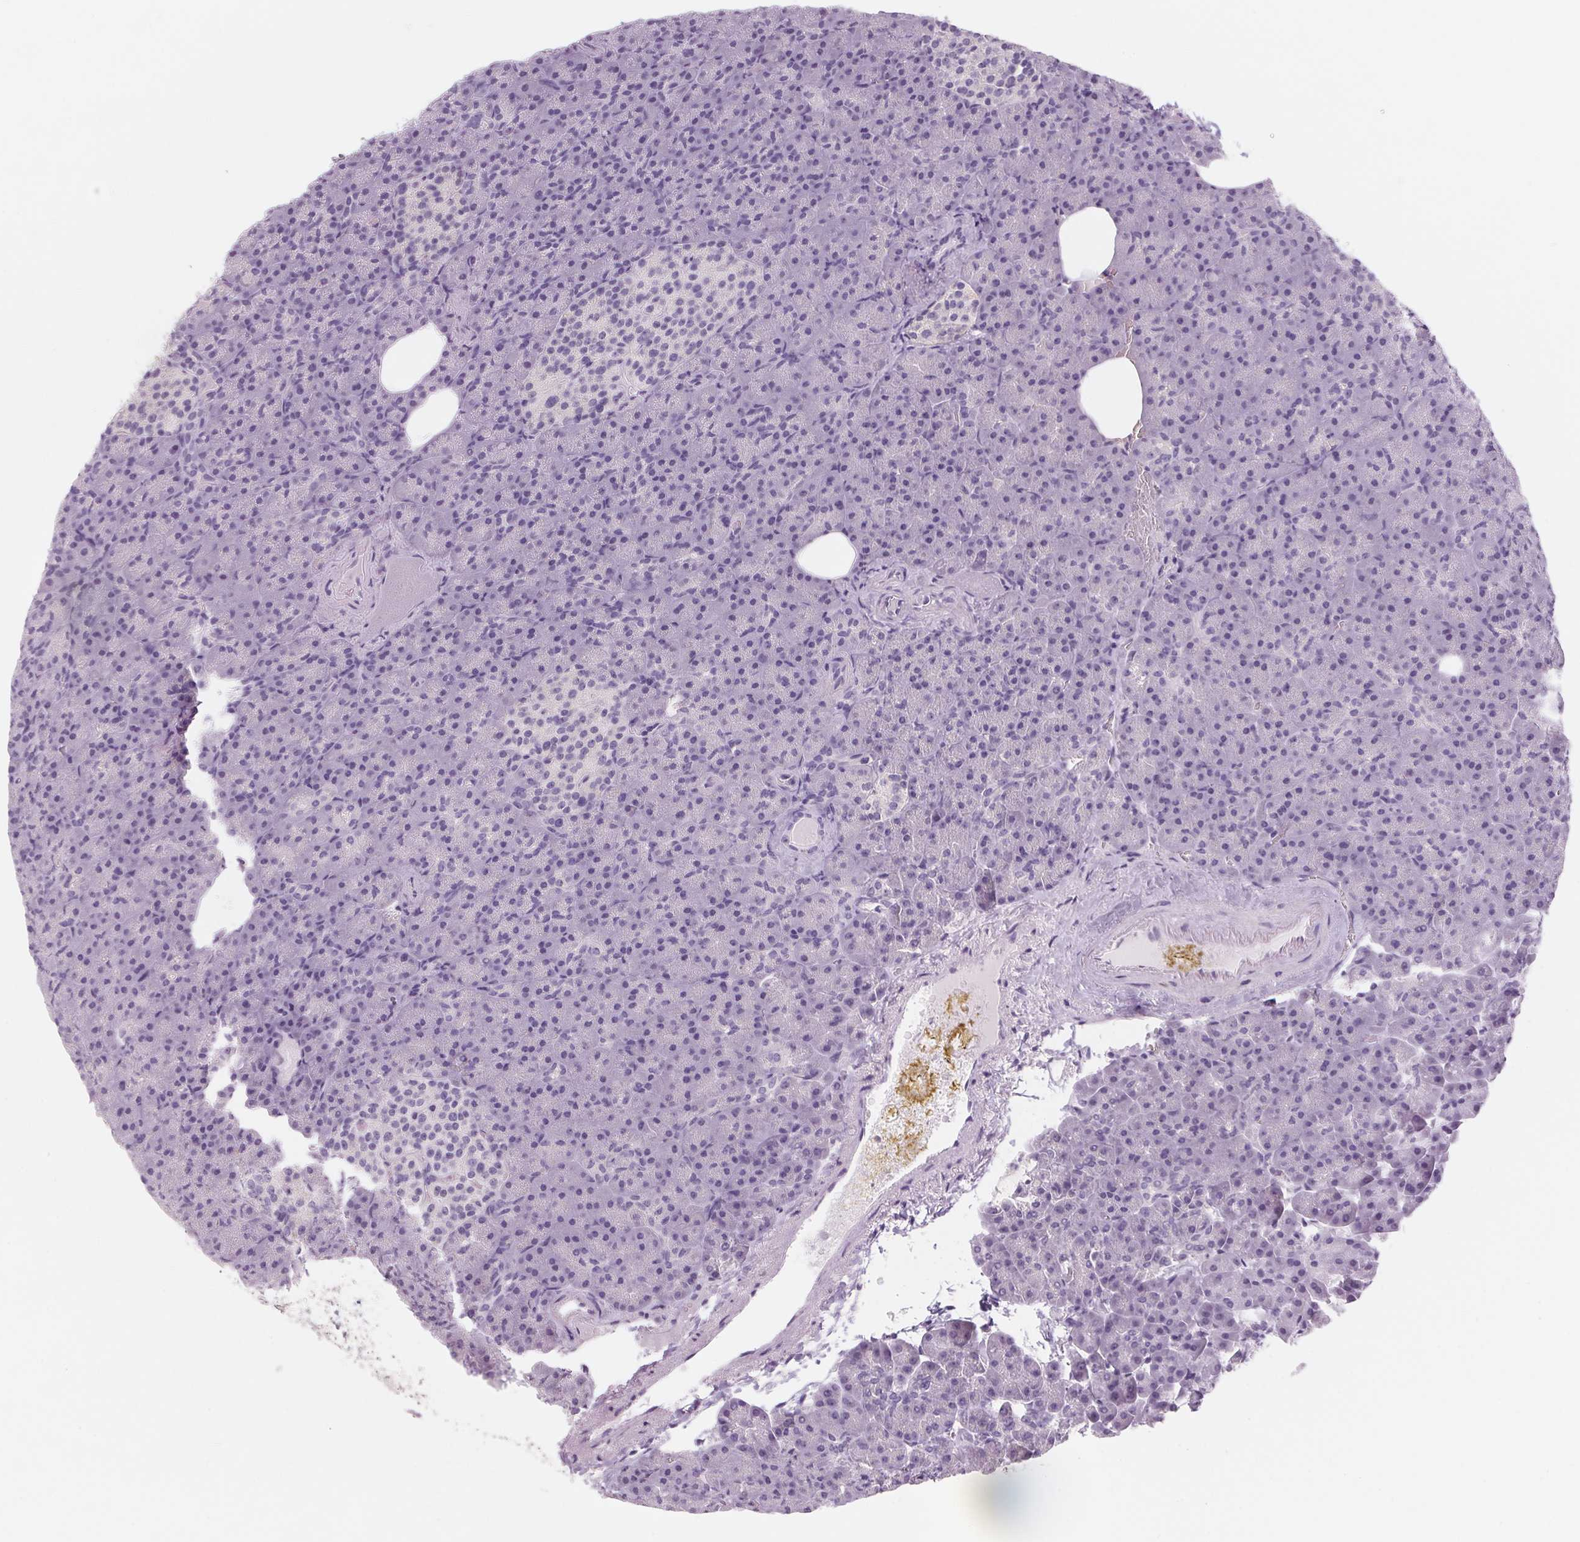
{"staining": {"intensity": "negative", "quantity": "none", "location": "none"}, "tissue": "pancreas", "cell_type": "Exocrine glandular cells", "image_type": "normal", "snomed": [{"axis": "morphology", "description": "Normal tissue, NOS"}, {"axis": "topography", "description": "Pancreas"}], "caption": "Immunohistochemical staining of benign pancreas reveals no significant positivity in exocrine glandular cells.", "gene": "RPTN", "patient": {"sex": "female", "age": 74}}